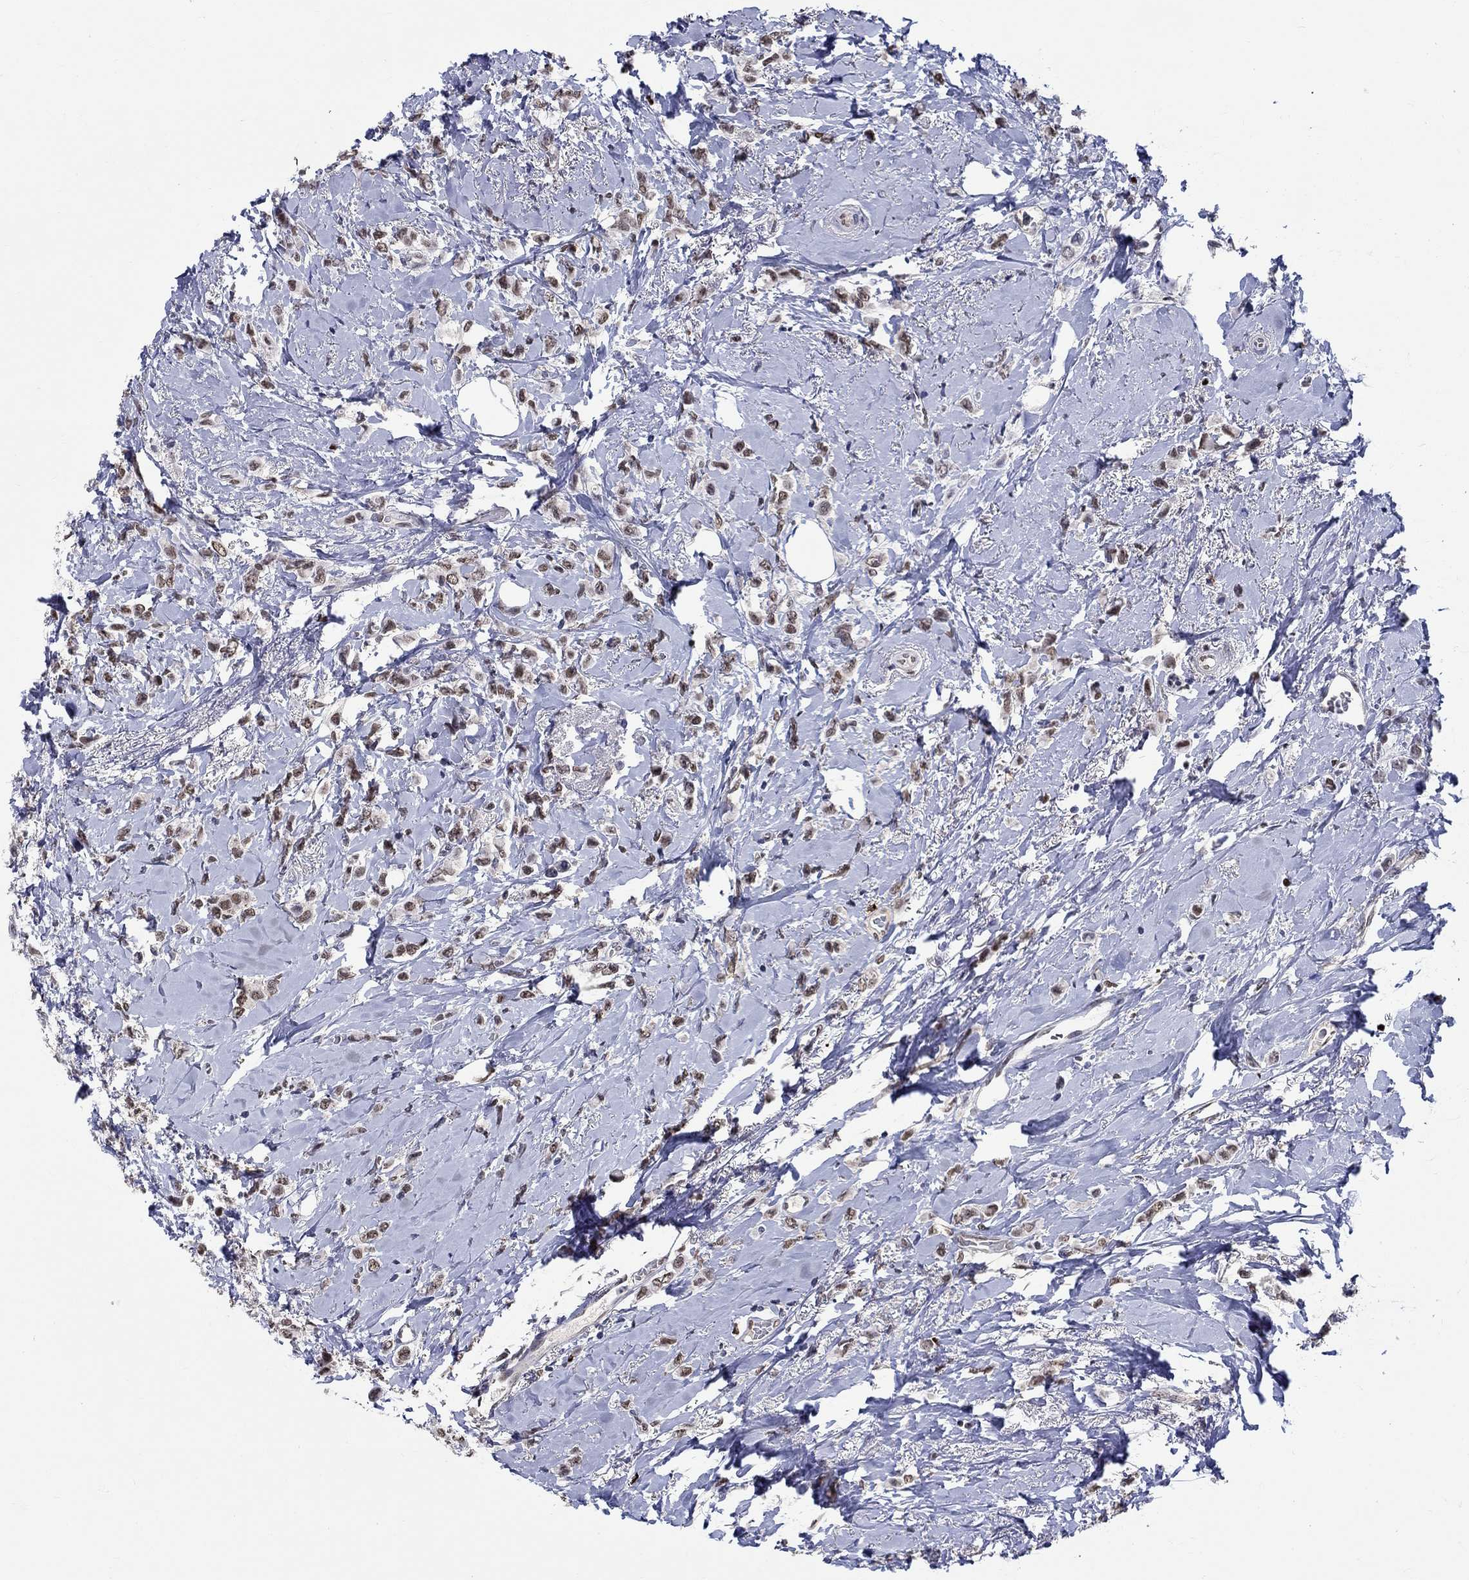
{"staining": {"intensity": "weak", "quantity": "25%-75%", "location": "nuclear"}, "tissue": "breast cancer", "cell_type": "Tumor cells", "image_type": "cancer", "snomed": [{"axis": "morphology", "description": "Lobular carcinoma"}, {"axis": "topography", "description": "Breast"}], "caption": "A high-resolution micrograph shows immunohistochemistry (IHC) staining of breast lobular carcinoma, which displays weak nuclear staining in approximately 25%-75% of tumor cells.", "gene": "GATA2", "patient": {"sex": "female", "age": 66}}